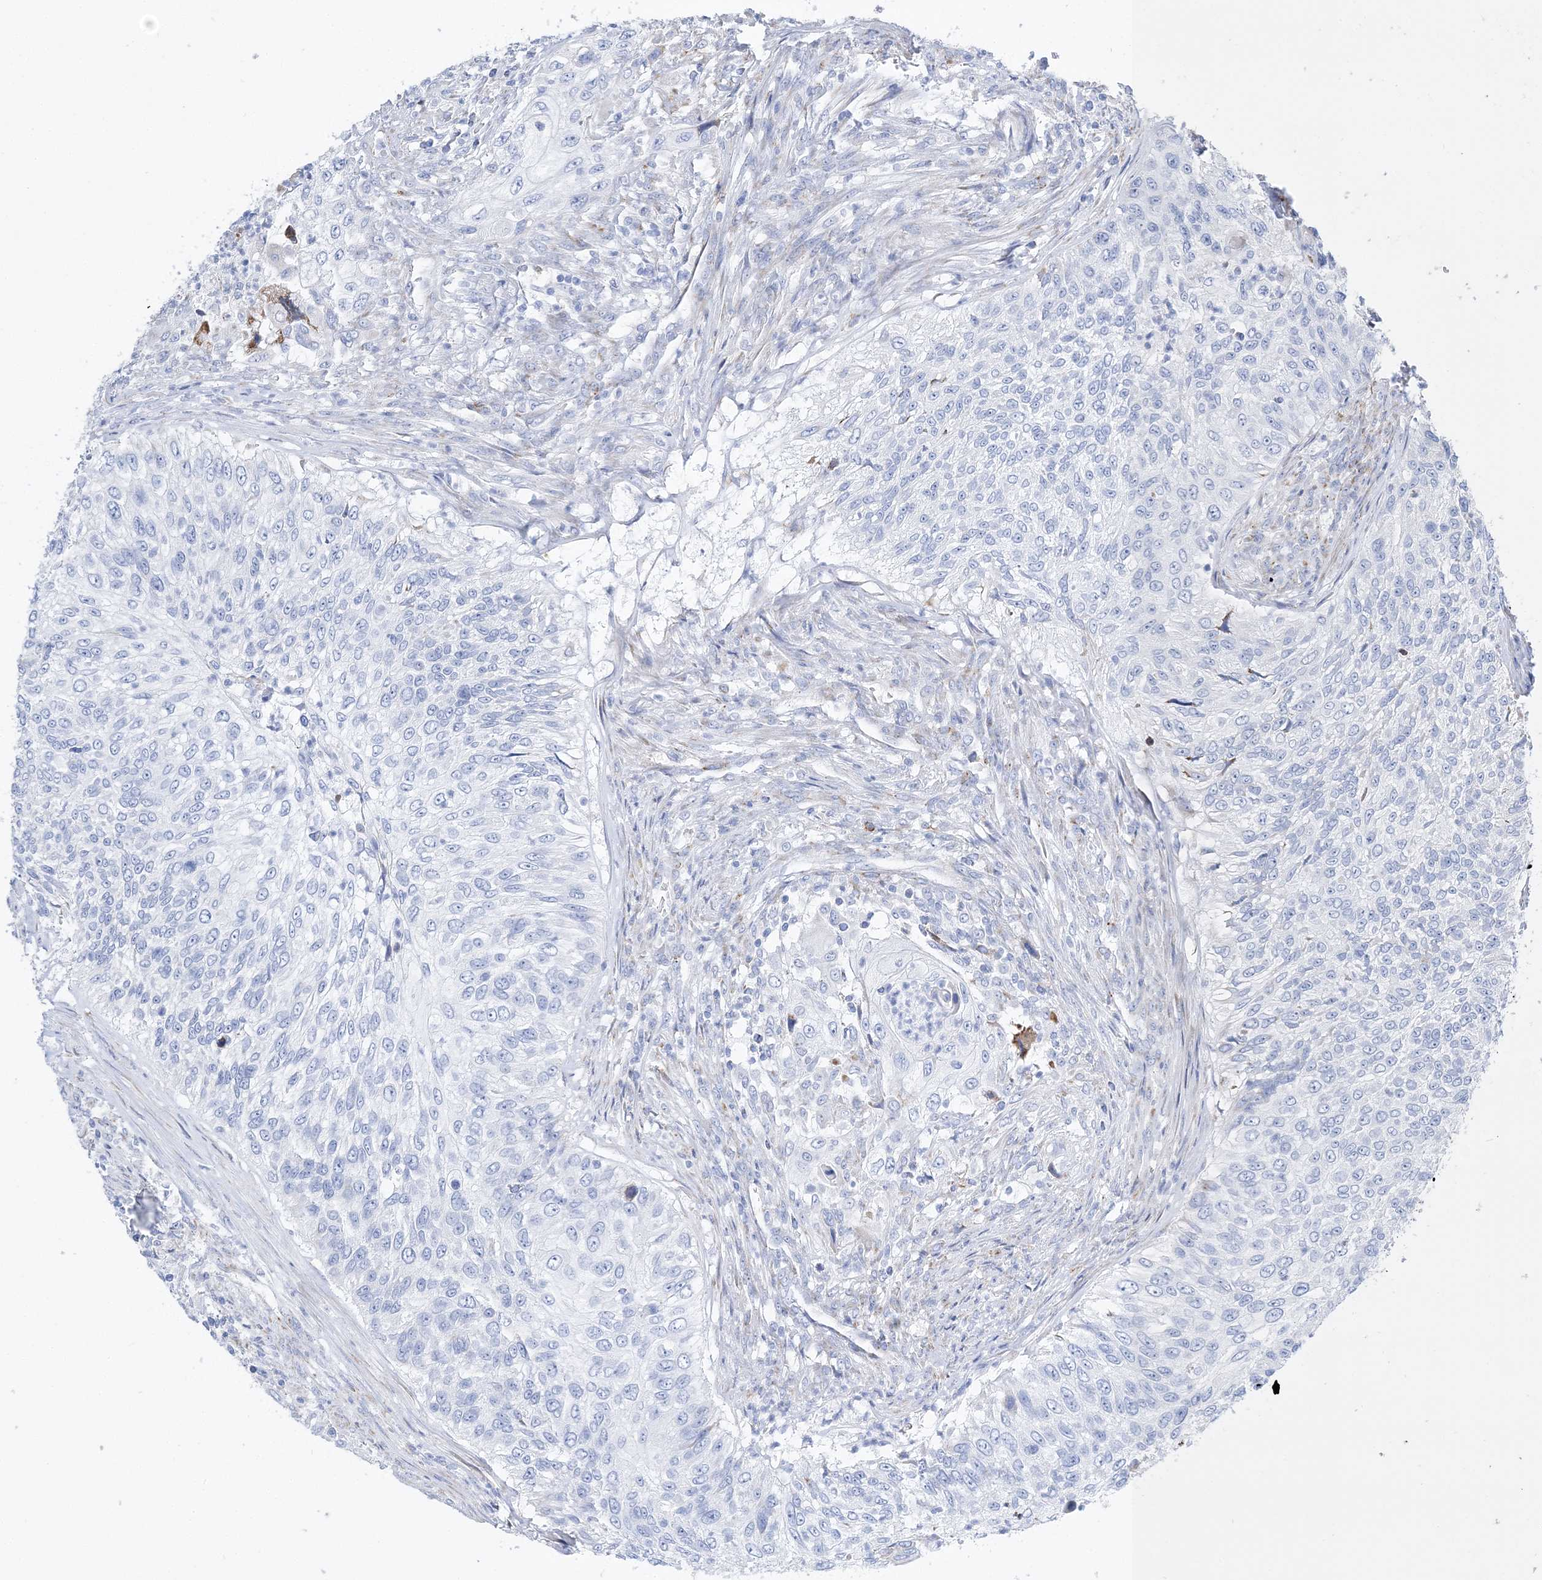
{"staining": {"intensity": "negative", "quantity": "none", "location": "none"}, "tissue": "urothelial cancer", "cell_type": "Tumor cells", "image_type": "cancer", "snomed": [{"axis": "morphology", "description": "Urothelial carcinoma, High grade"}, {"axis": "topography", "description": "Urinary bladder"}], "caption": "Immunohistochemistry image of human urothelial cancer stained for a protein (brown), which exhibits no staining in tumor cells. (DAB (3,3'-diaminobenzidine) IHC, high magnification).", "gene": "TSPYL6", "patient": {"sex": "female", "age": 60}}